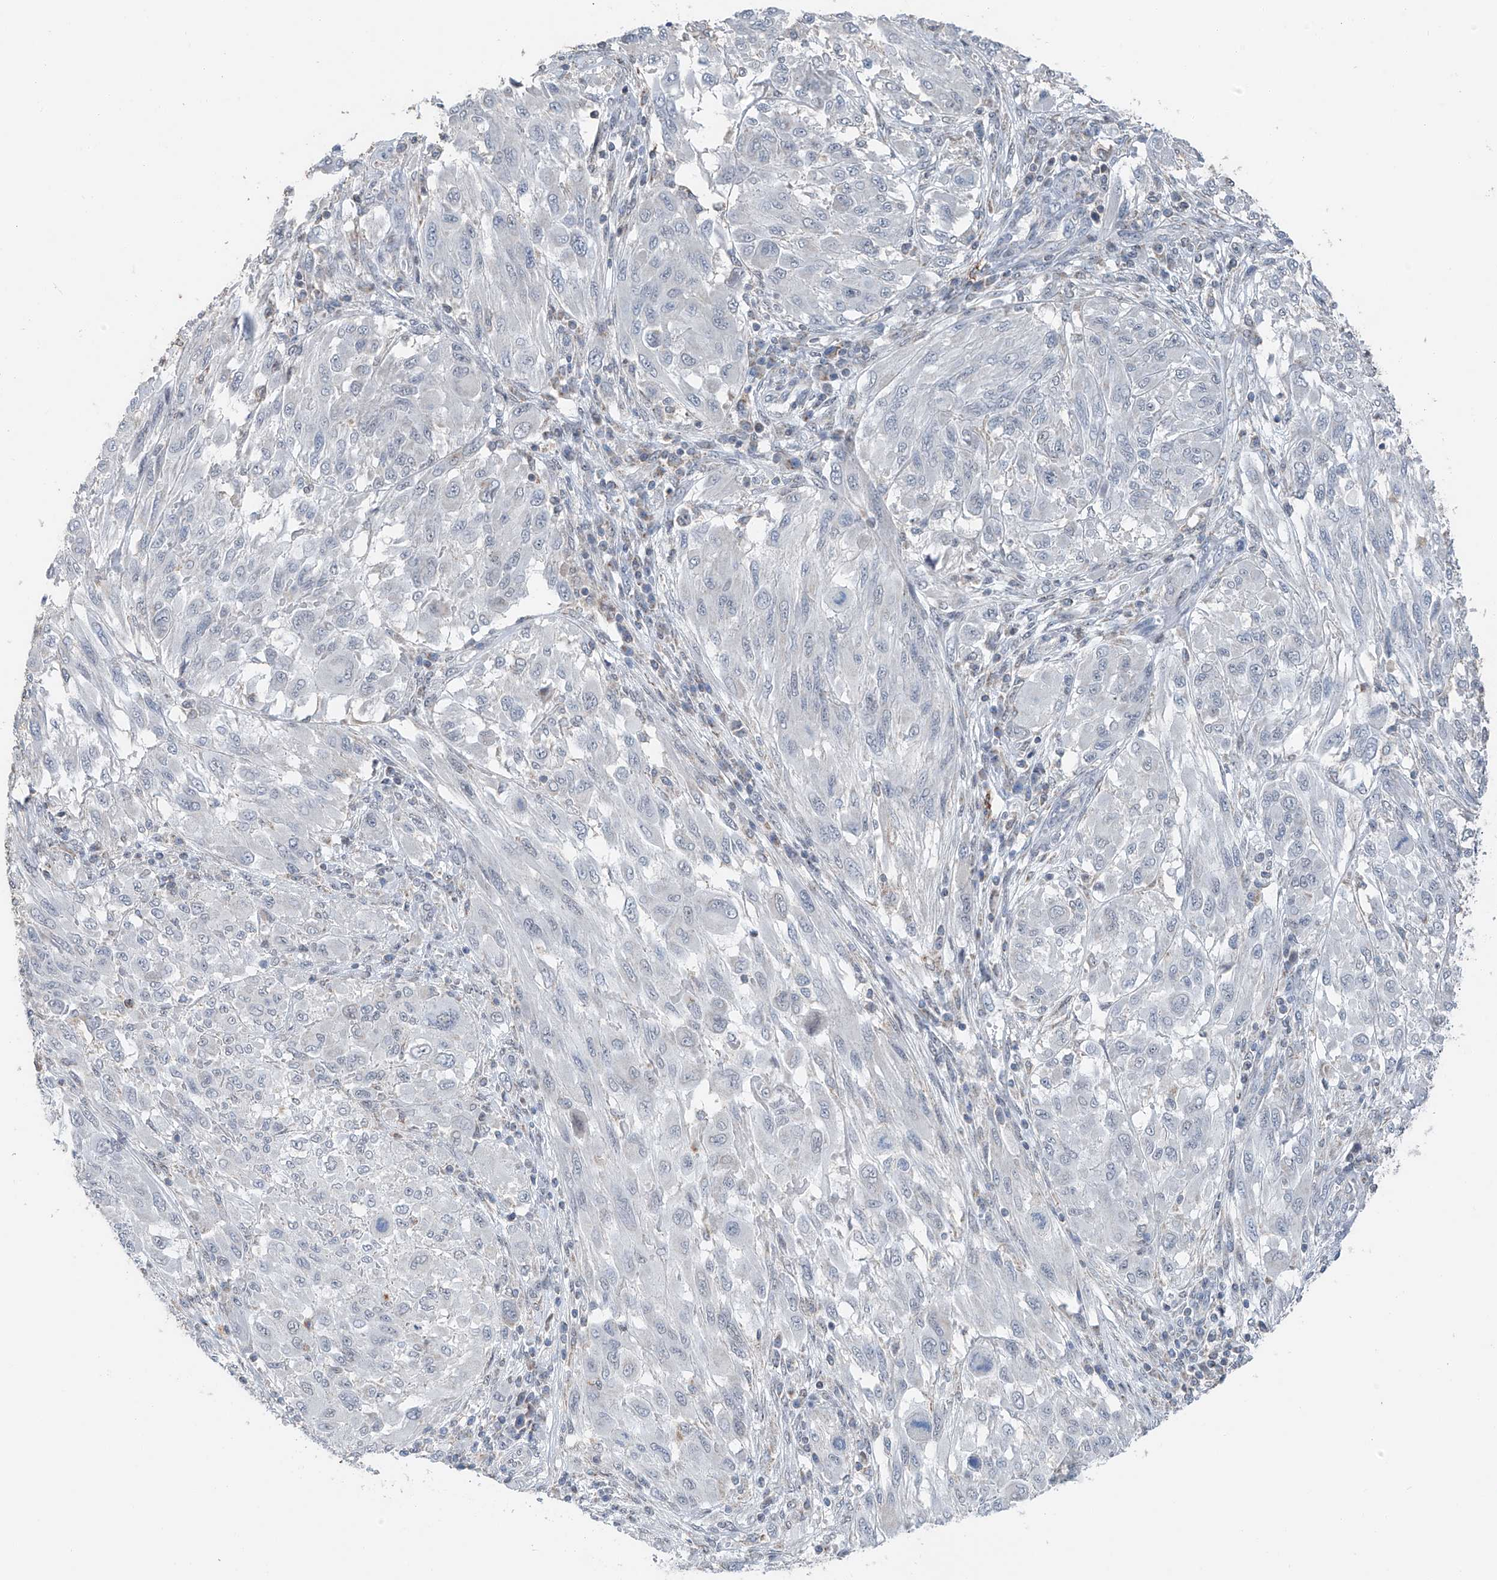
{"staining": {"intensity": "negative", "quantity": "none", "location": "none"}, "tissue": "melanoma", "cell_type": "Tumor cells", "image_type": "cancer", "snomed": [{"axis": "morphology", "description": "Malignant melanoma, NOS"}, {"axis": "topography", "description": "Skin"}], "caption": "High power microscopy image of an immunohistochemistry photomicrograph of melanoma, revealing no significant staining in tumor cells.", "gene": "KLF15", "patient": {"sex": "female", "age": 91}}